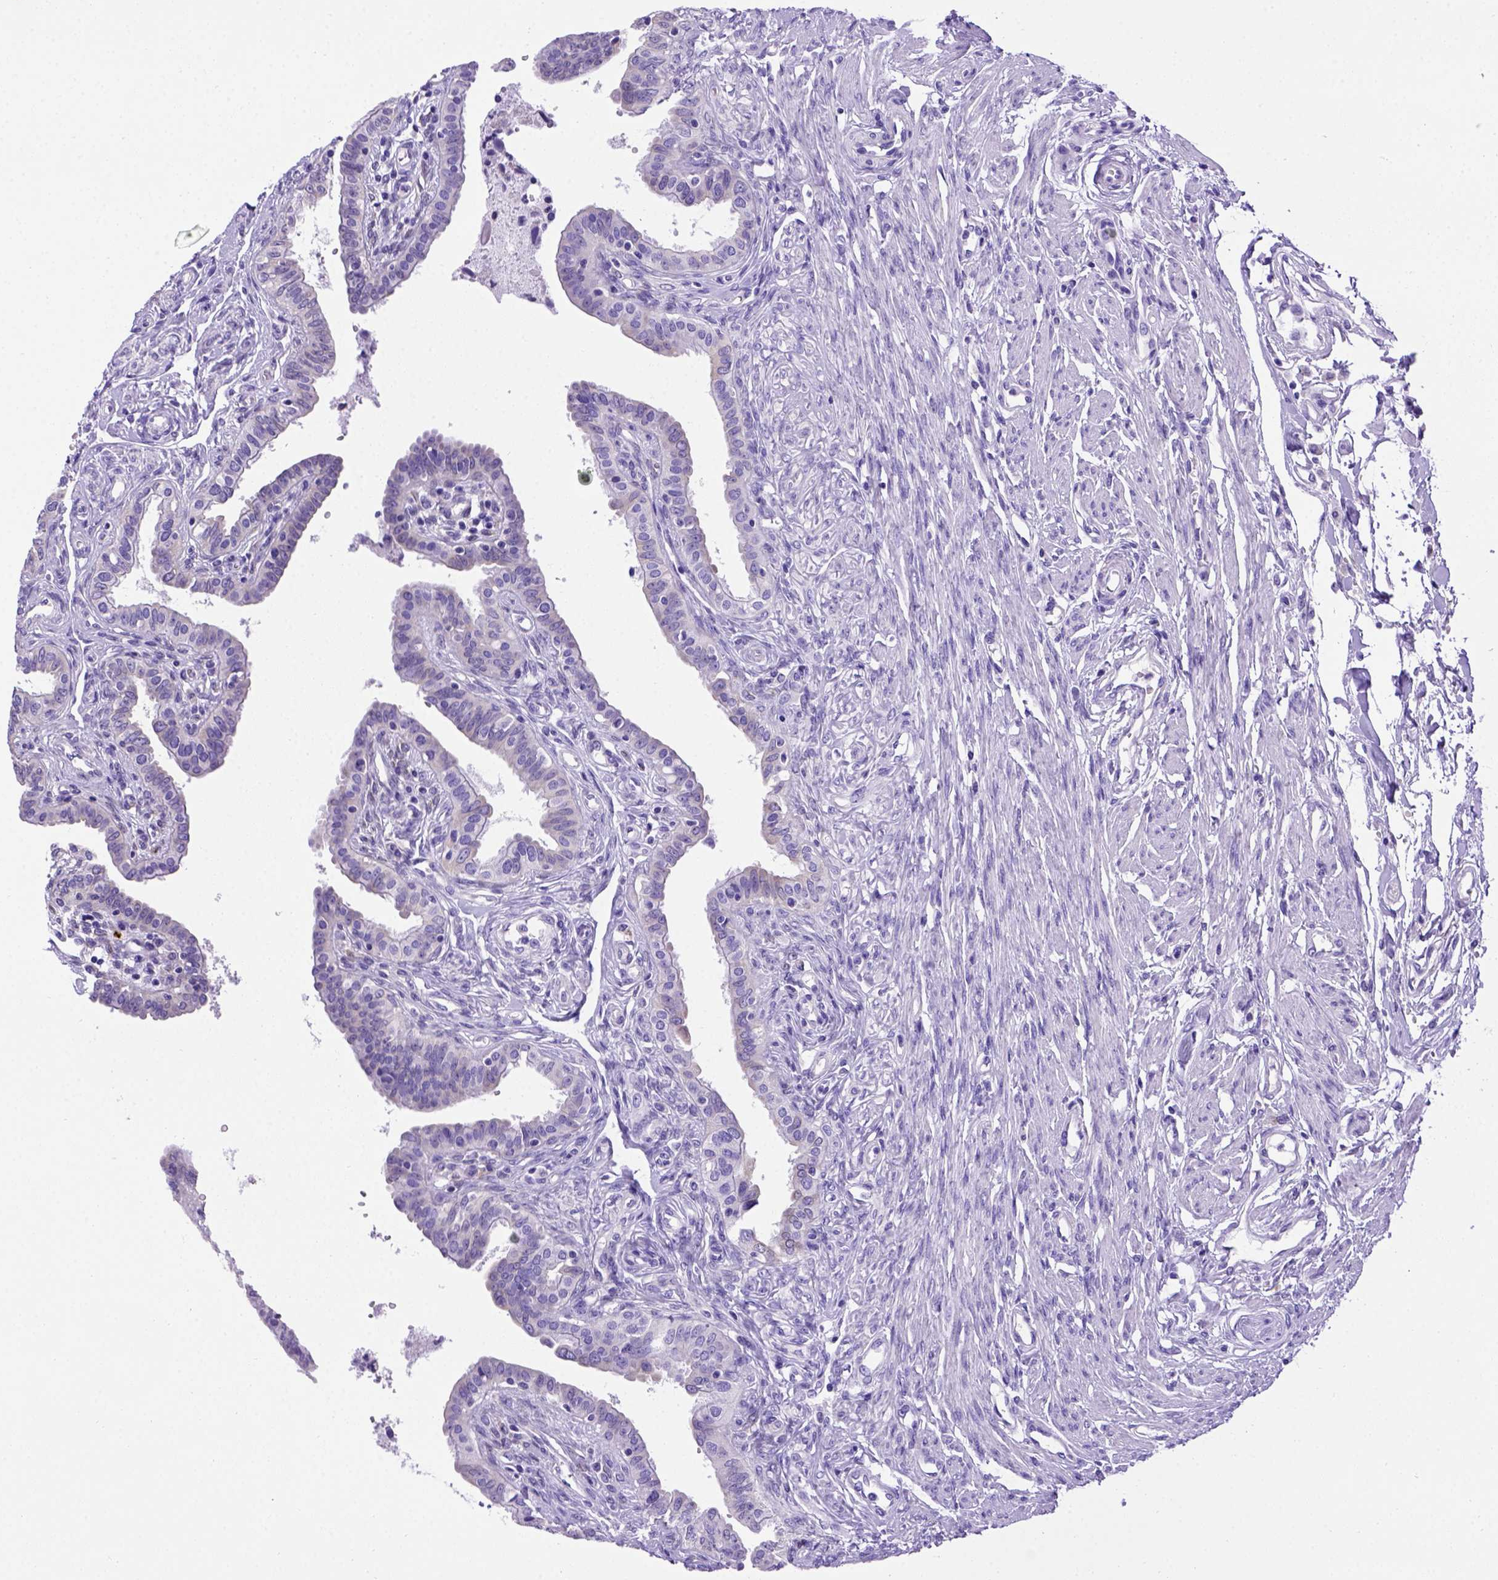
{"staining": {"intensity": "negative", "quantity": "none", "location": "none"}, "tissue": "fallopian tube", "cell_type": "Glandular cells", "image_type": "normal", "snomed": [{"axis": "morphology", "description": "Normal tissue, NOS"}, {"axis": "morphology", "description": "Carcinoma, endometroid"}, {"axis": "topography", "description": "Fallopian tube"}, {"axis": "topography", "description": "Ovary"}], "caption": "IHC photomicrograph of benign fallopian tube: human fallopian tube stained with DAB (3,3'-diaminobenzidine) reveals no significant protein positivity in glandular cells.", "gene": "PTGES", "patient": {"sex": "female", "age": 42}}